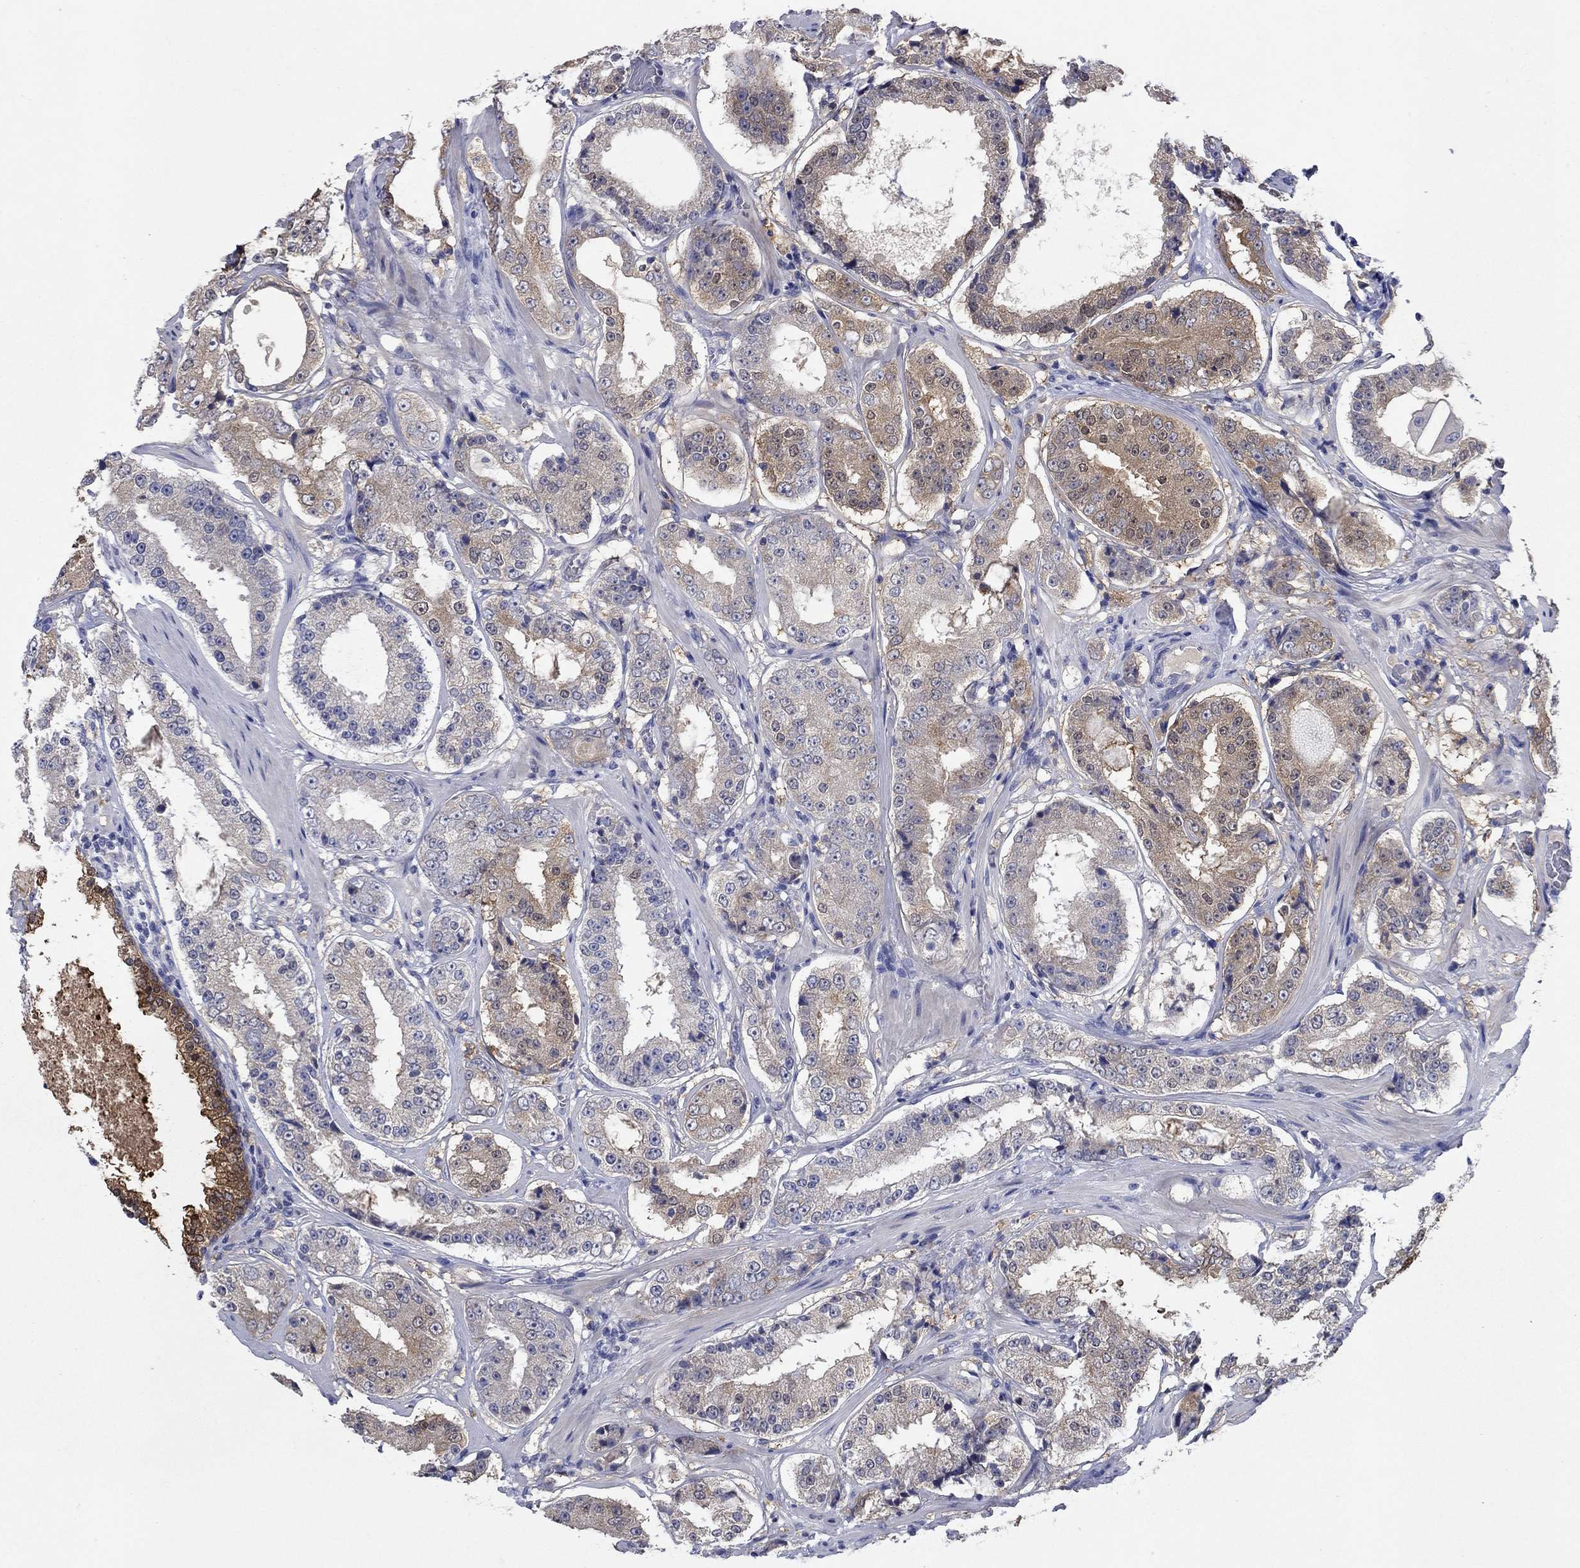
{"staining": {"intensity": "moderate", "quantity": "<25%", "location": "cytoplasmic/membranous"}, "tissue": "prostate cancer", "cell_type": "Tumor cells", "image_type": "cancer", "snomed": [{"axis": "morphology", "description": "Adenocarcinoma, Low grade"}, {"axis": "topography", "description": "Prostate"}], "caption": "This micrograph shows immunohistochemistry (IHC) staining of prostate adenocarcinoma (low-grade), with low moderate cytoplasmic/membranous staining in about <25% of tumor cells.", "gene": "SULT2B1", "patient": {"sex": "male", "age": 60}}